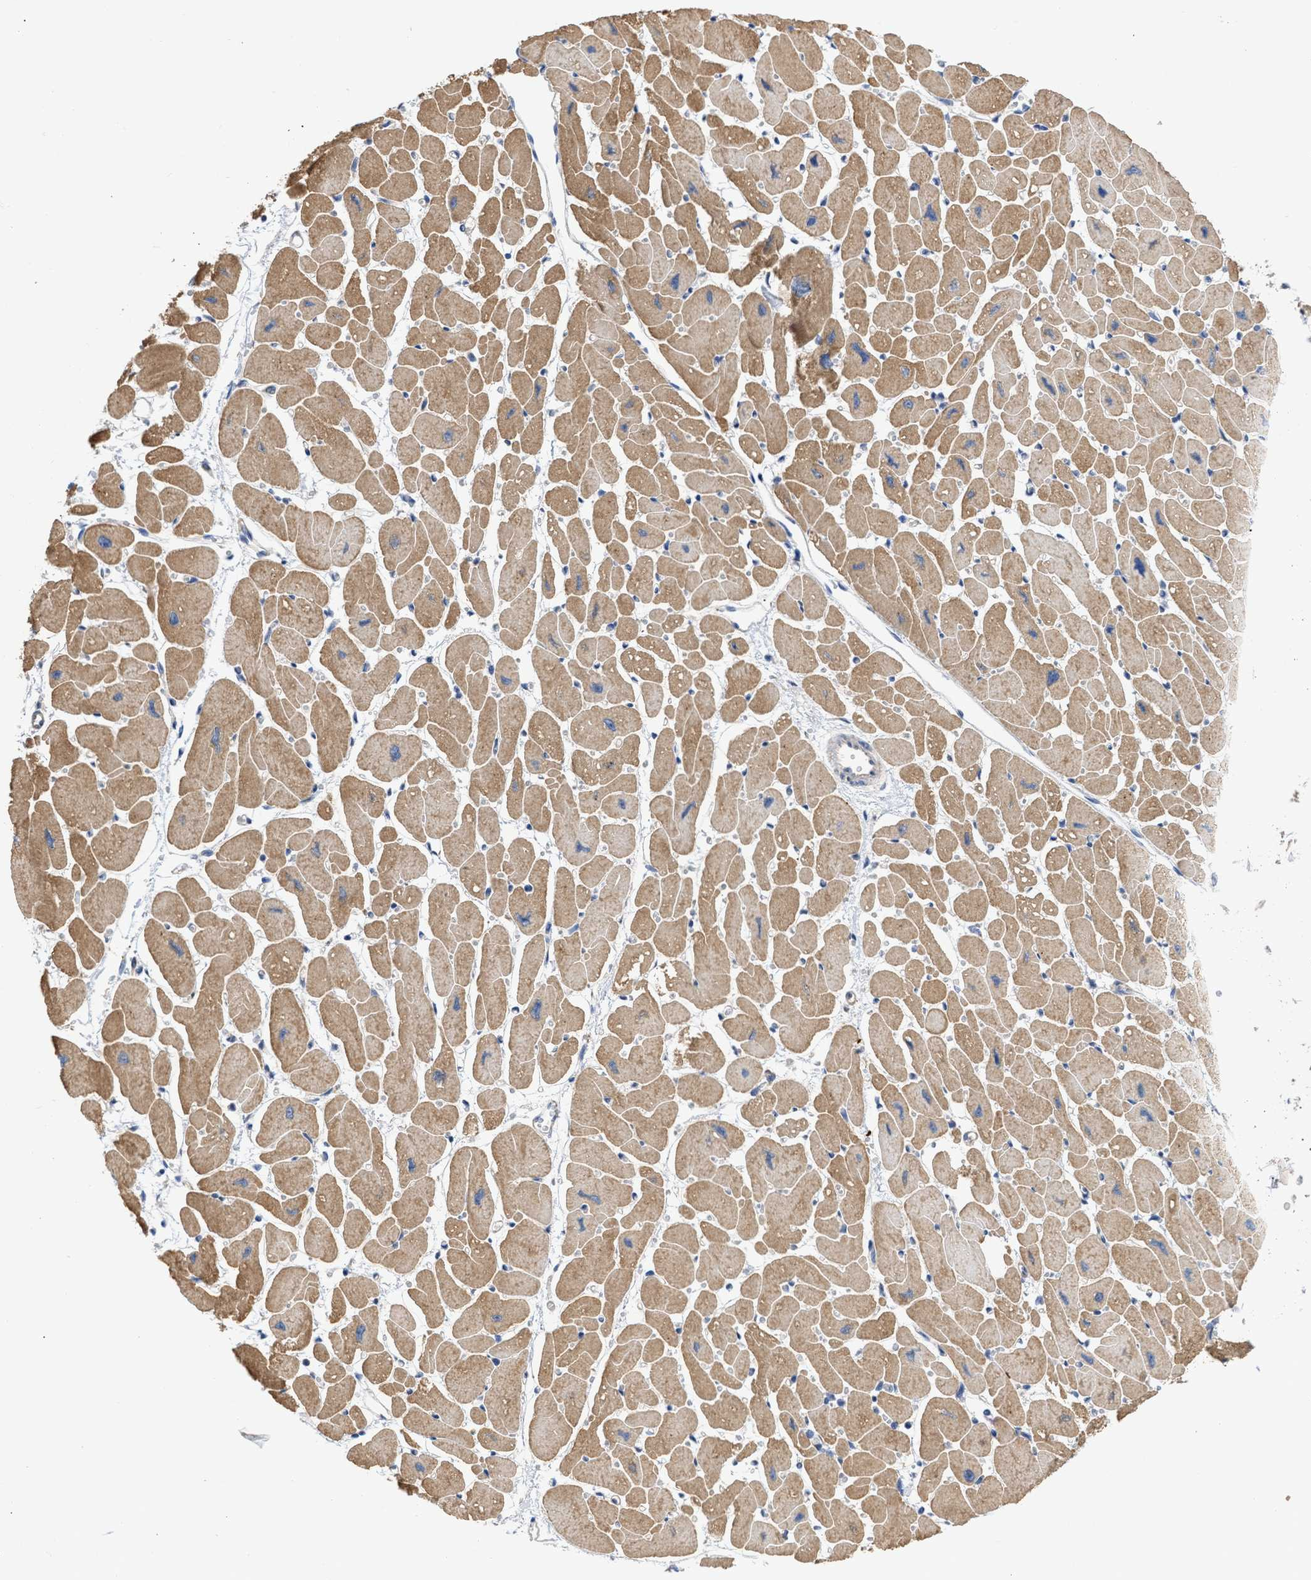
{"staining": {"intensity": "moderate", "quantity": ">75%", "location": "cytoplasmic/membranous"}, "tissue": "heart muscle", "cell_type": "Cardiomyocytes", "image_type": "normal", "snomed": [{"axis": "morphology", "description": "Normal tissue, NOS"}, {"axis": "topography", "description": "Heart"}], "caption": "Immunohistochemical staining of benign human heart muscle exhibits medium levels of moderate cytoplasmic/membranous positivity in about >75% of cardiomyocytes.", "gene": "MAP2K3", "patient": {"sex": "female", "age": 54}}